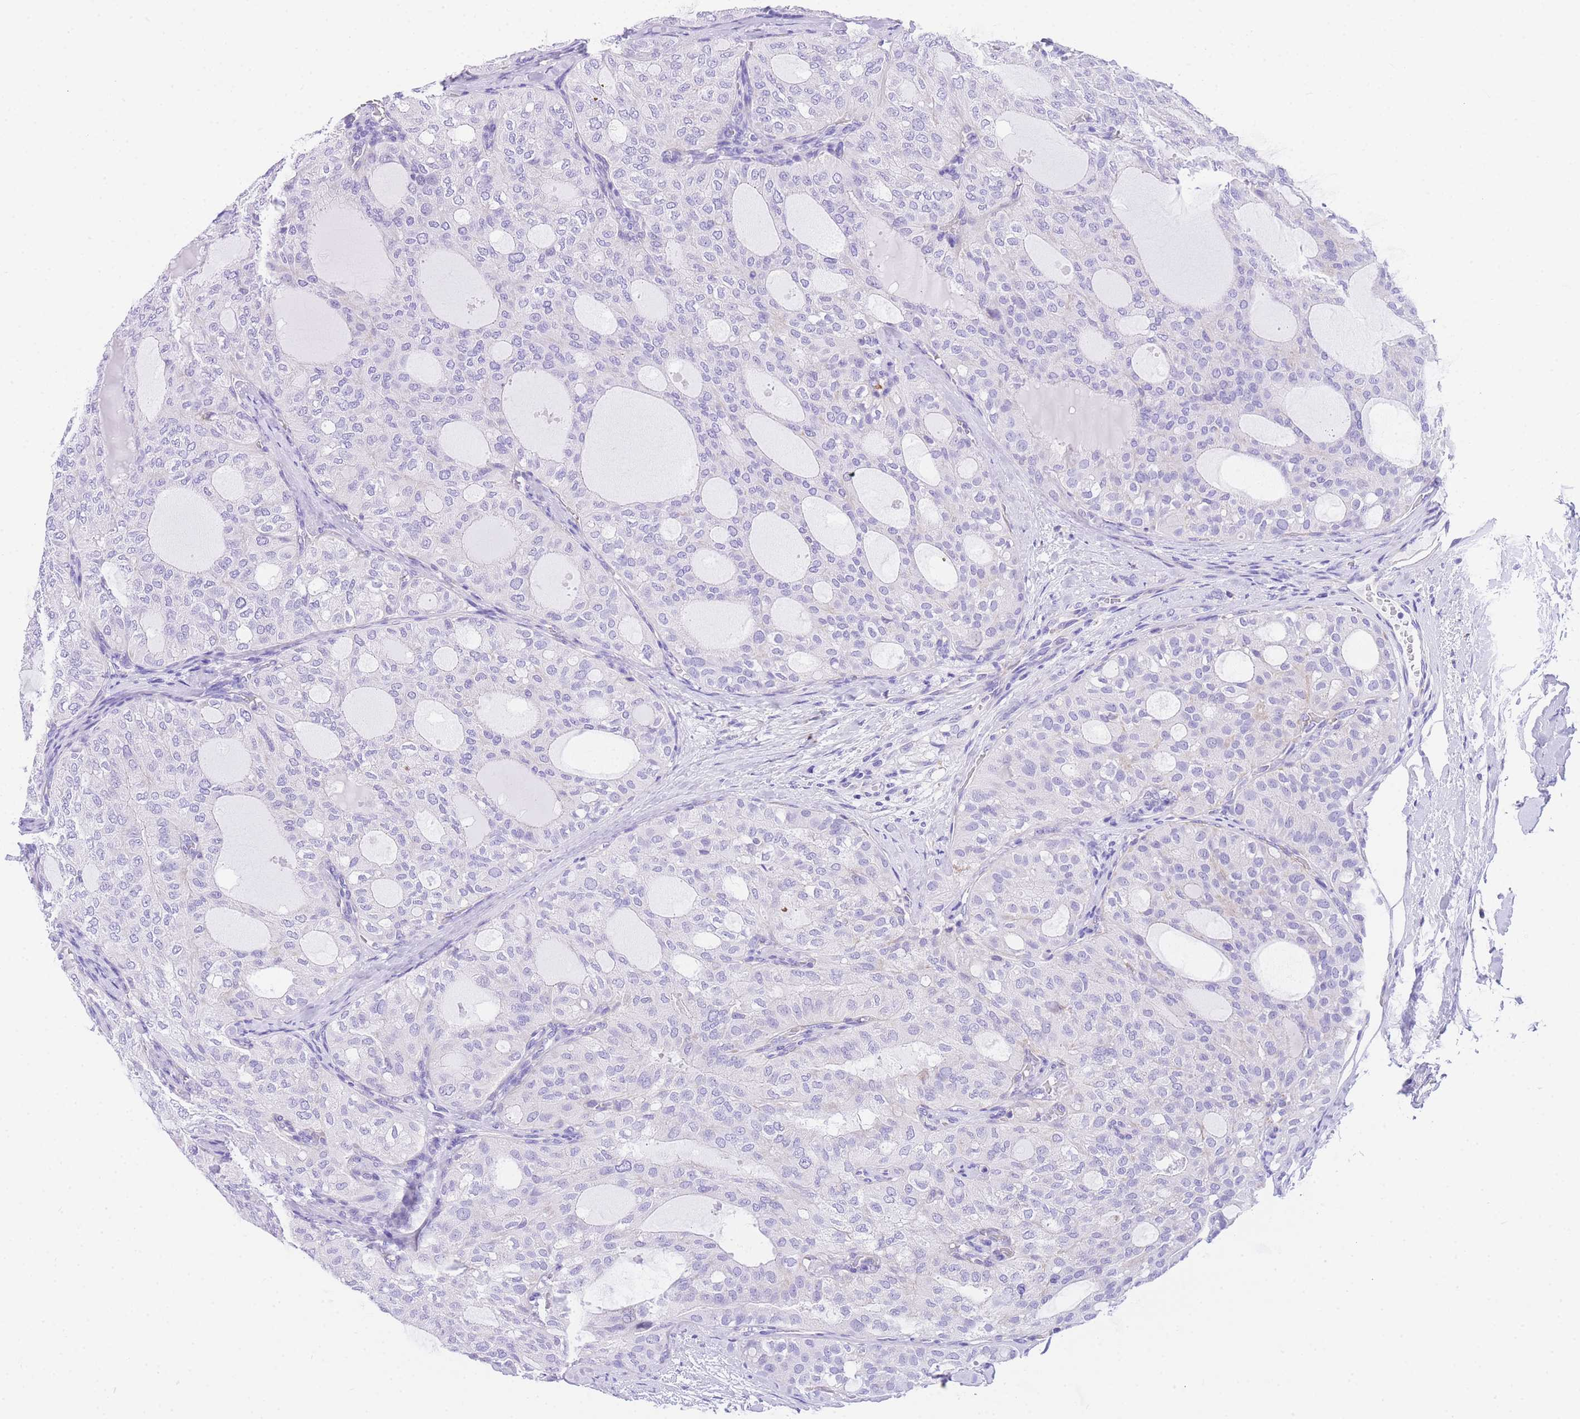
{"staining": {"intensity": "negative", "quantity": "none", "location": "none"}, "tissue": "thyroid cancer", "cell_type": "Tumor cells", "image_type": "cancer", "snomed": [{"axis": "morphology", "description": "Follicular adenoma carcinoma, NOS"}, {"axis": "topography", "description": "Thyroid gland"}], "caption": "Tumor cells are negative for protein expression in human thyroid cancer (follicular adenoma carcinoma).", "gene": "NKD2", "patient": {"sex": "male", "age": 75}}